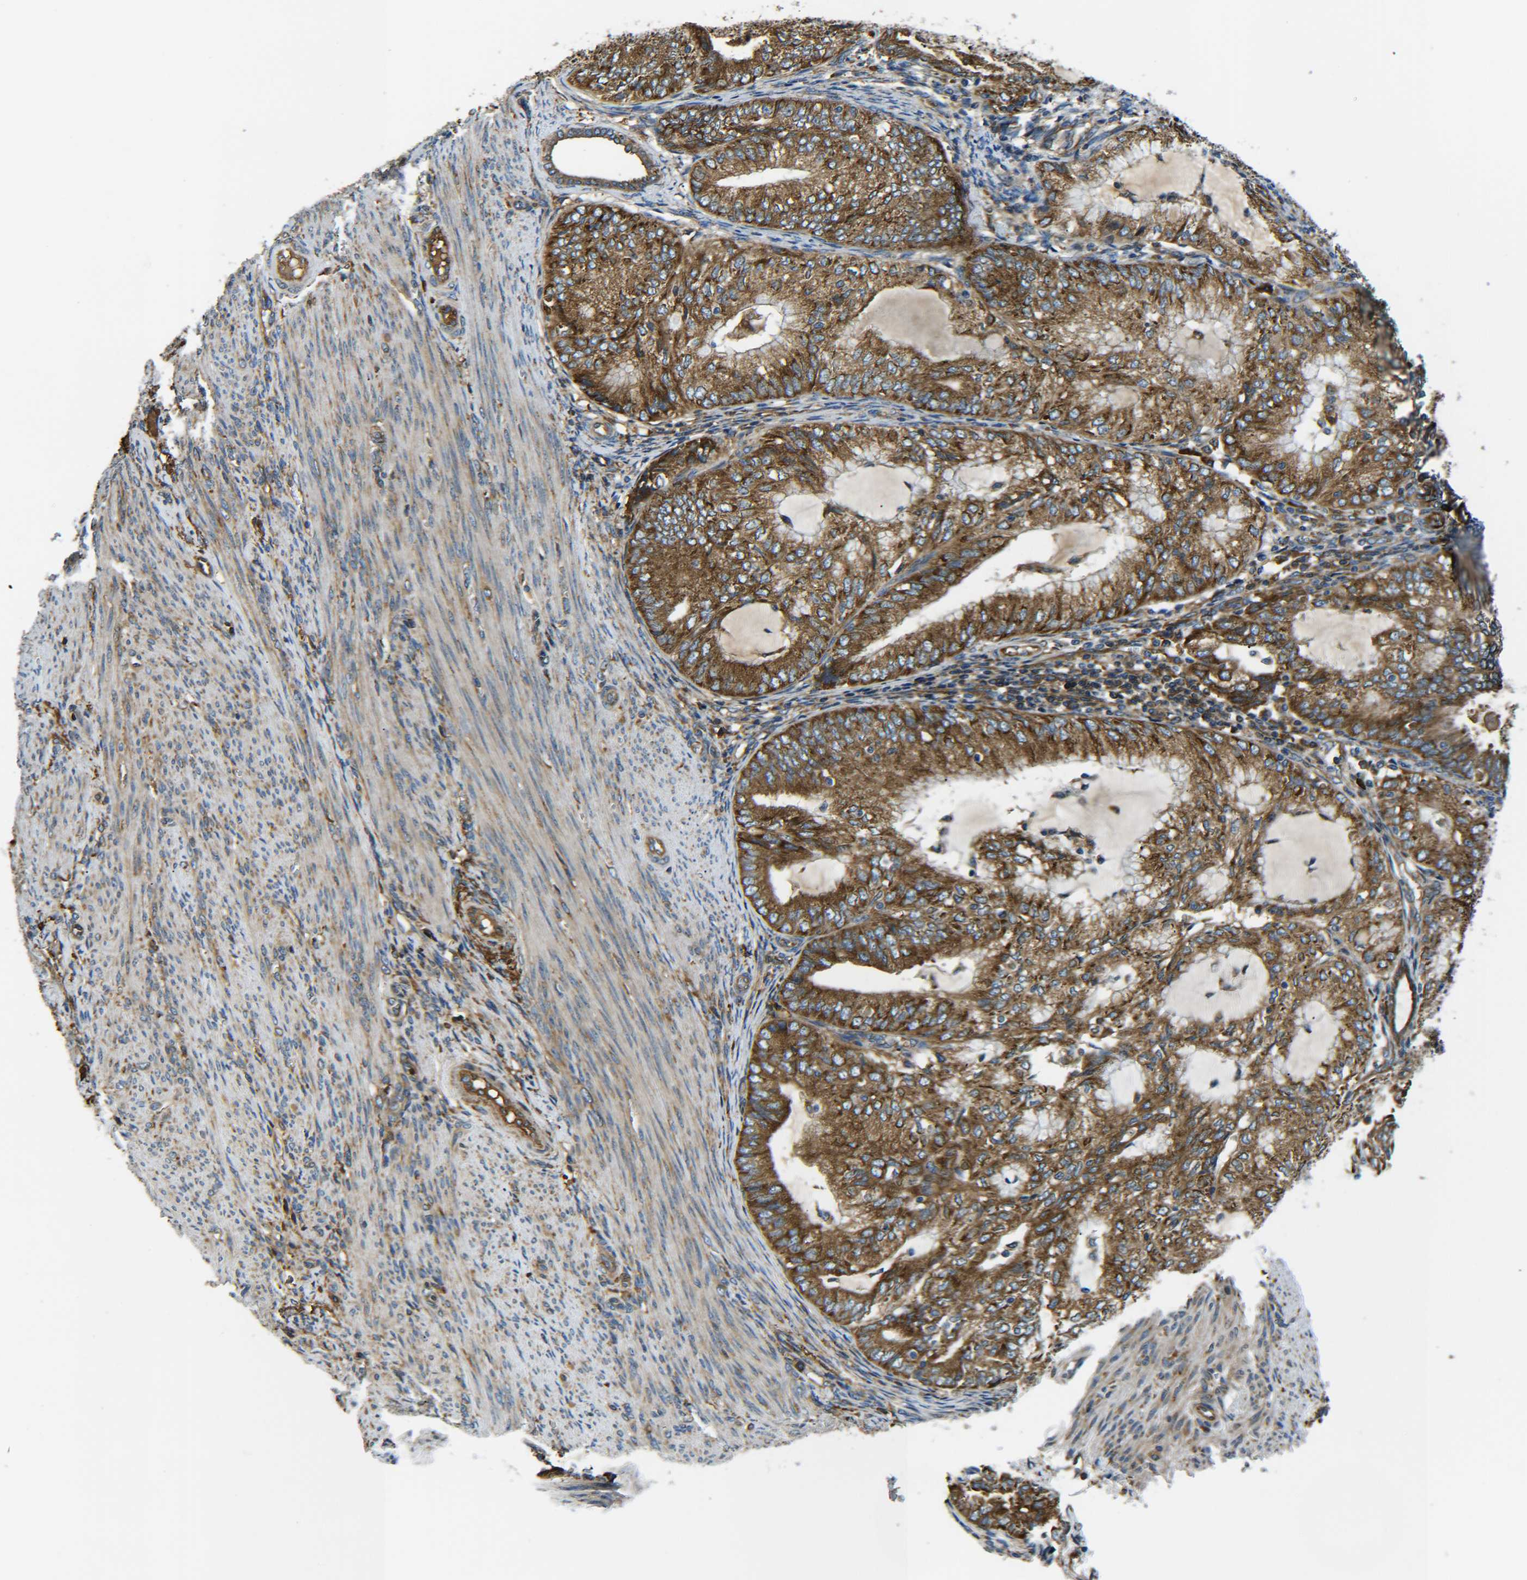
{"staining": {"intensity": "strong", "quantity": ">75%", "location": "cytoplasmic/membranous"}, "tissue": "endometrial cancer", "cell_type": "Tumor cells", "image_type": "cancer", "snomed": [{"axis": "morphology", "description": "Adenocarcinoma, NOS"}, {"axis": "topography", "description": "Endometrium"}], "caption": "A brown stain highlights strong cytoplasmic/membranous positivity of a protein in endometrial cancer tumor cells.", "gene": "PREB", "patient": {"sex": "female", "age": 81}}